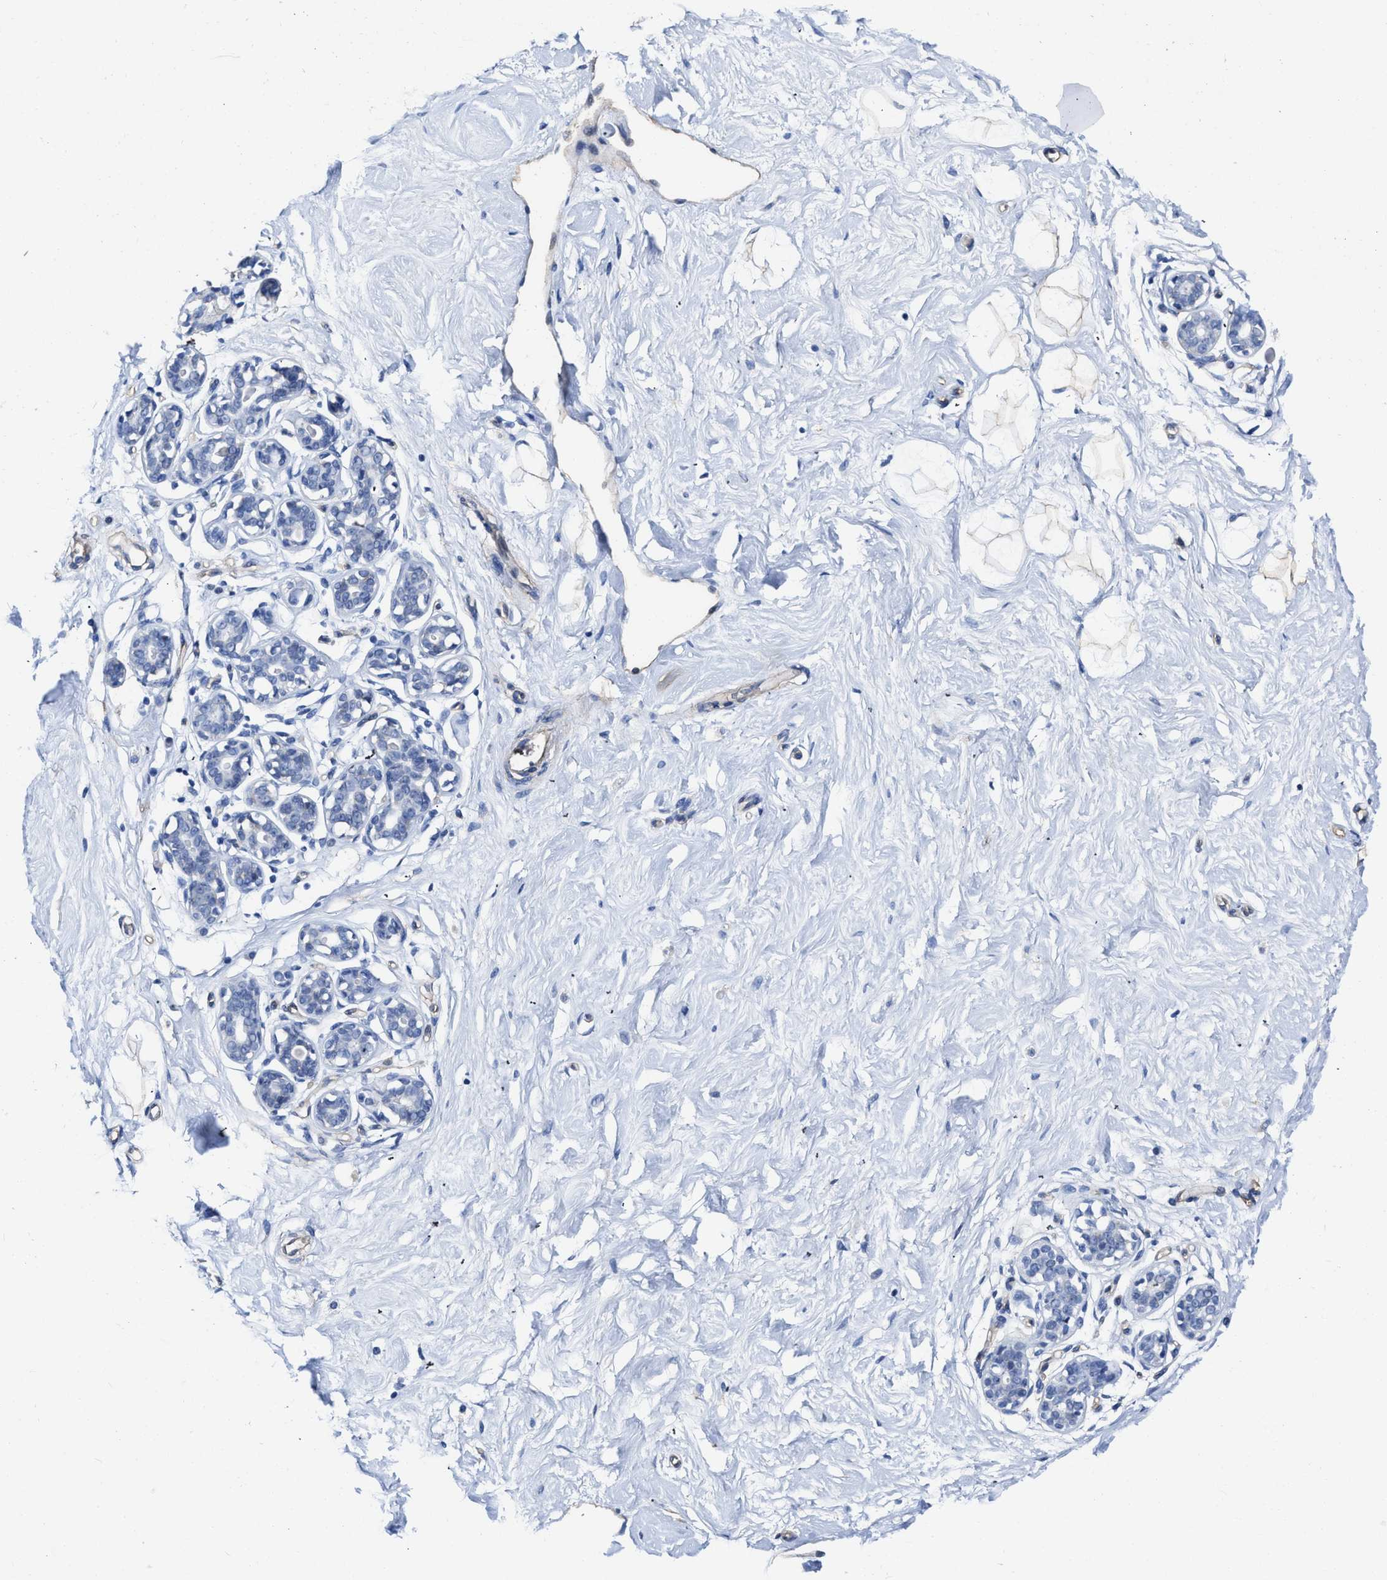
{"staining": {"intensity": "negative", "quantity": "none", "location": "none"}, "tissue": "breast", "cell_type": "Adipocytes", "image_type": "normal", "snomed": [{"axis": "morphology", "description": "Normal tissue, NOS"}, {"axis": "topography", "description": "Breast"}], "caption": "The image reveals no staining of adipocytes in benign breast. (Brightfield microscopy of DAB (3,3'-diaminobenzidine) immunohistochemistry at high magnification).", "gene": "KCNMB3", "patient": {"sex": "female", "age": 23}}